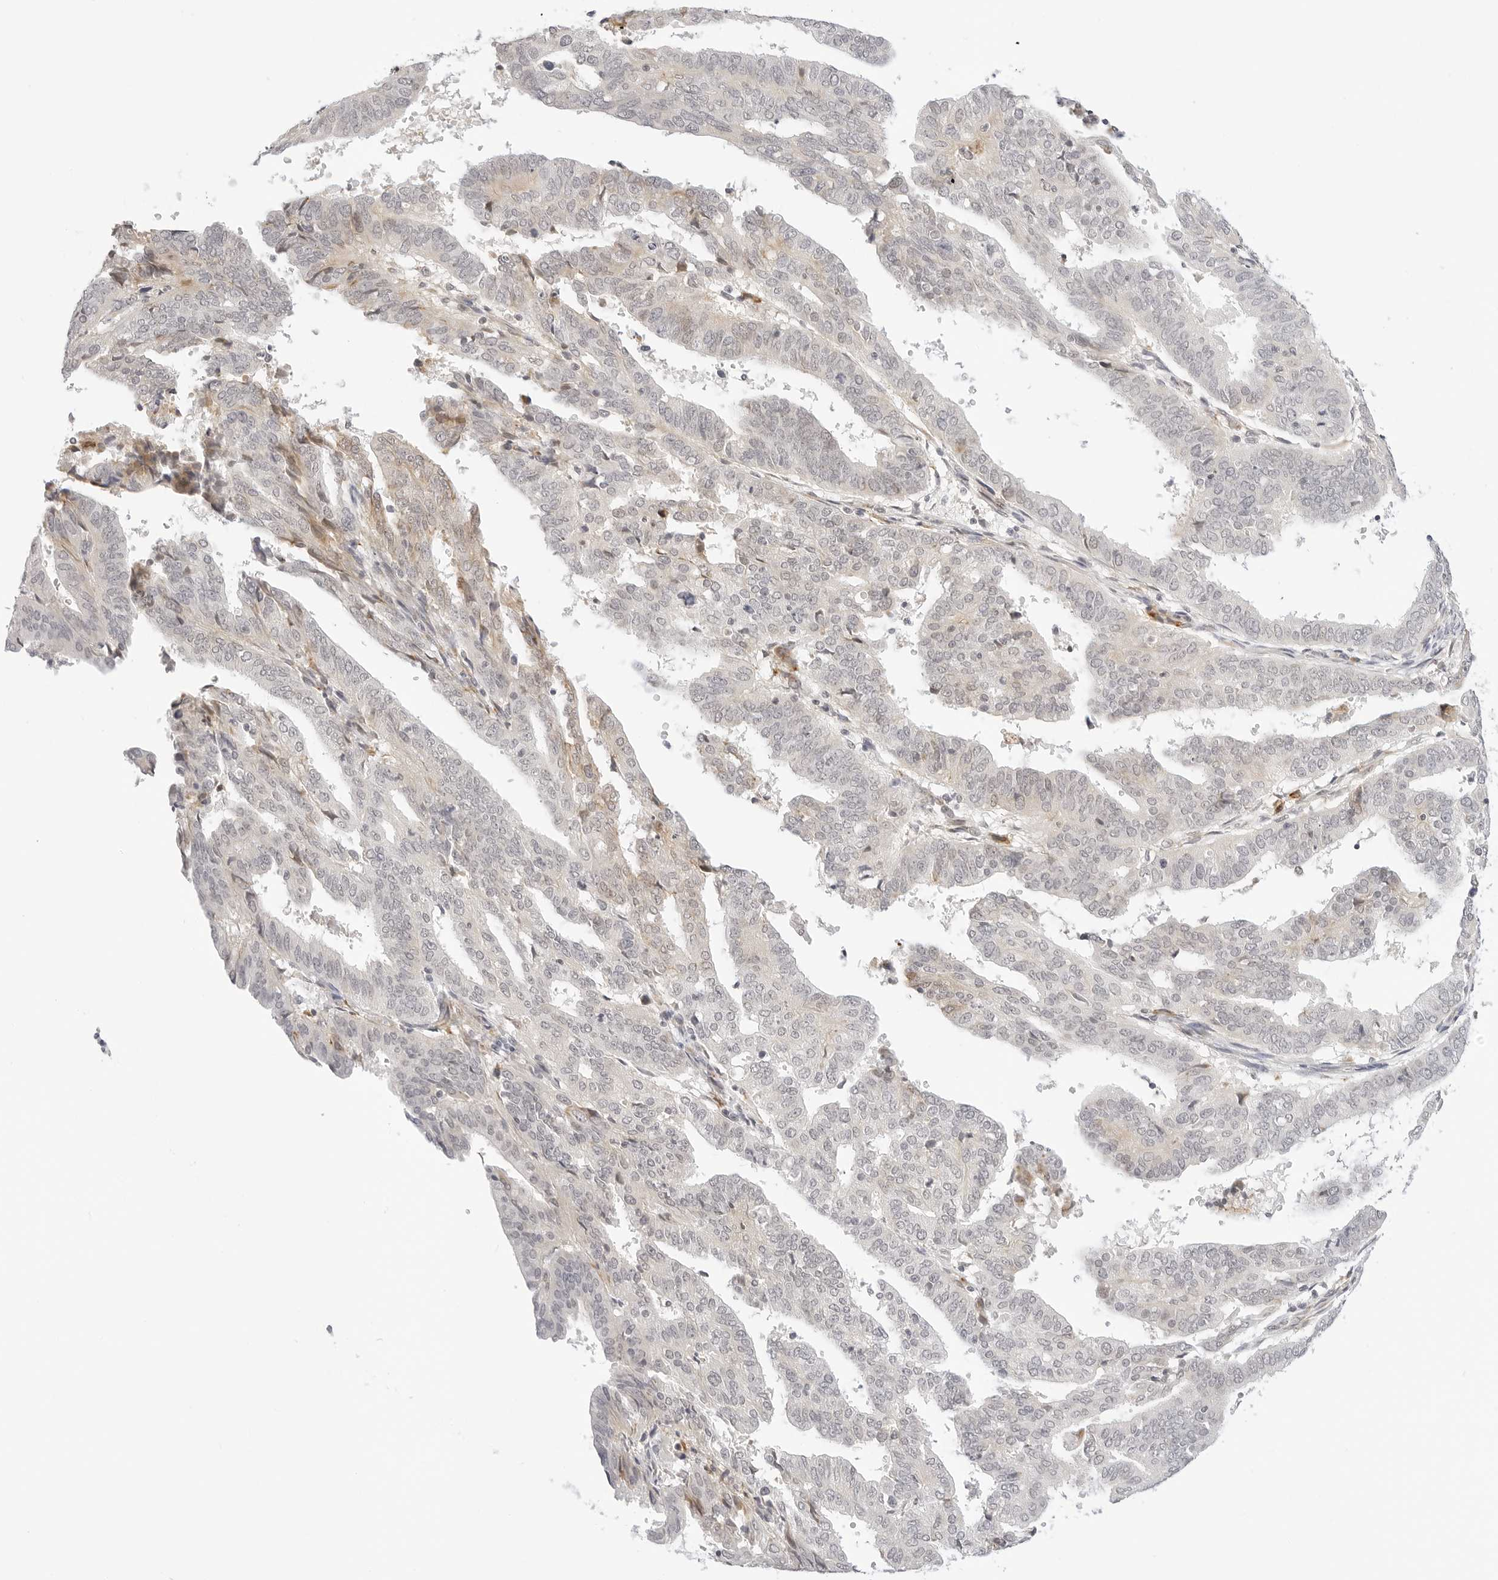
{"staining": {"intensity": "weak", "quantity": "<25%", "location": "cytoplasmic/membranous"}, "tissue": "endometrial cancer", "cell_type": "Tumor cells", "image_type": "cancer", "snomed": [{"axis": "morphology", "description": "Adenocarcinoma, NOS"}, {"axis": "topography", "description": "Uterus"}], "caption": "This is an immunohistochemistry histopathology image of endometrial cancer (adenocarcinoma). There is no staining in tumor cells.", "gene": "XKR4", "patient": {"sex": "female", "age": 77}}